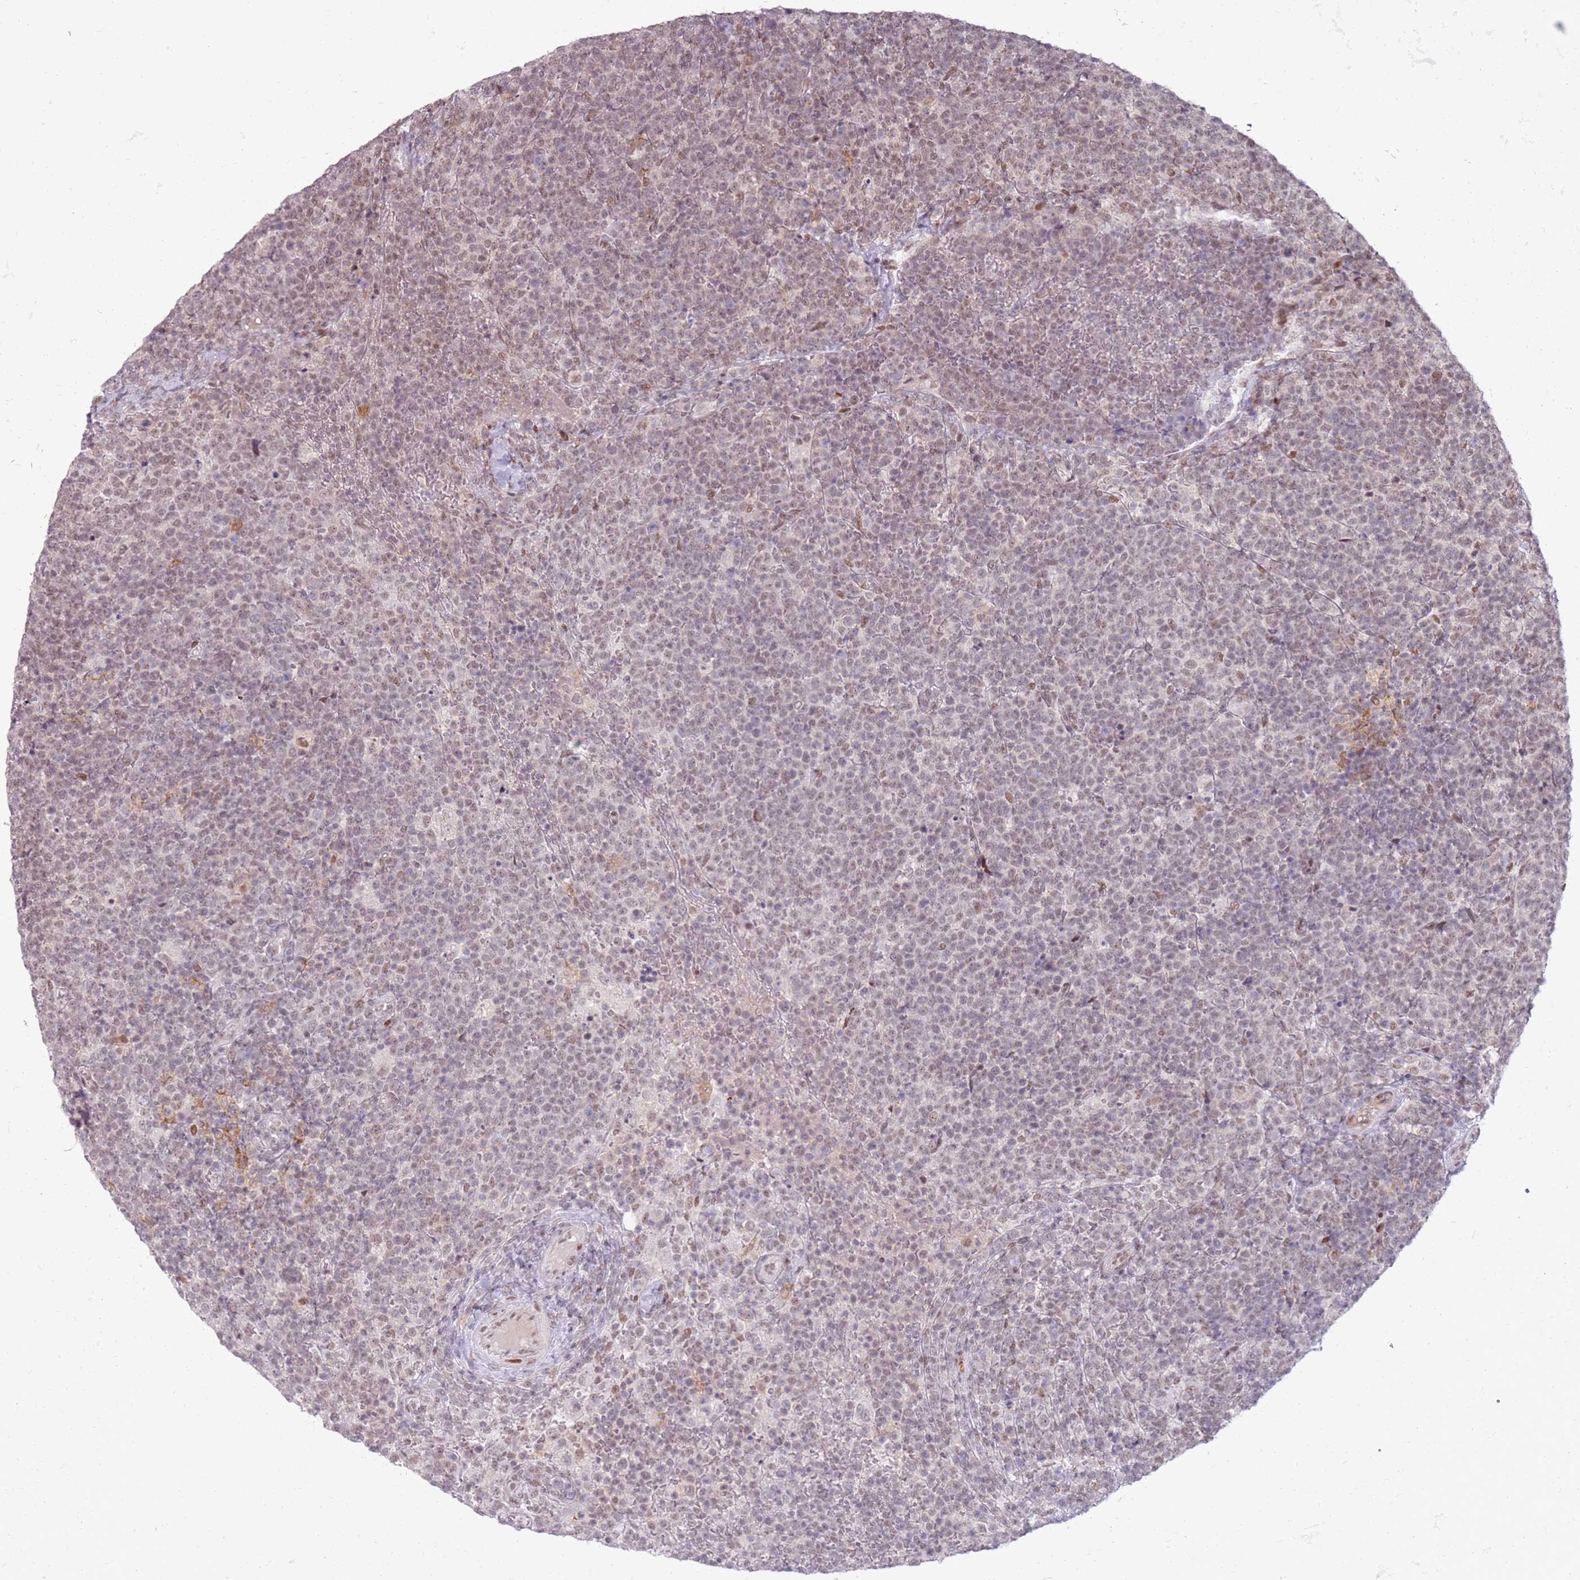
{"staining": {"intensity": "weak", "quantity": ">75%", "location": "nuclear"}, "tissue": "lymphoma", "cell_type": "Tumor cells", "image_type": "cancer", "snomed": [{"axis": "morphology", "description": "Malignant lymphoma, non-Hodgkin's type, High grade"}, {"axis": "topography", "description": "Lymph node"}], "caption": "Malignant lymphoma, non-Hodgkin's type (high-grade) was stained to show a protein in brown. There is low levels of weak nuclear staining in approximately >75% of tumor cells. Ihc stains the protein of interest in brown and the nuclei are stained blue.", "gene": "PHC2", "patient": {"sex": "male", "age": 61}}